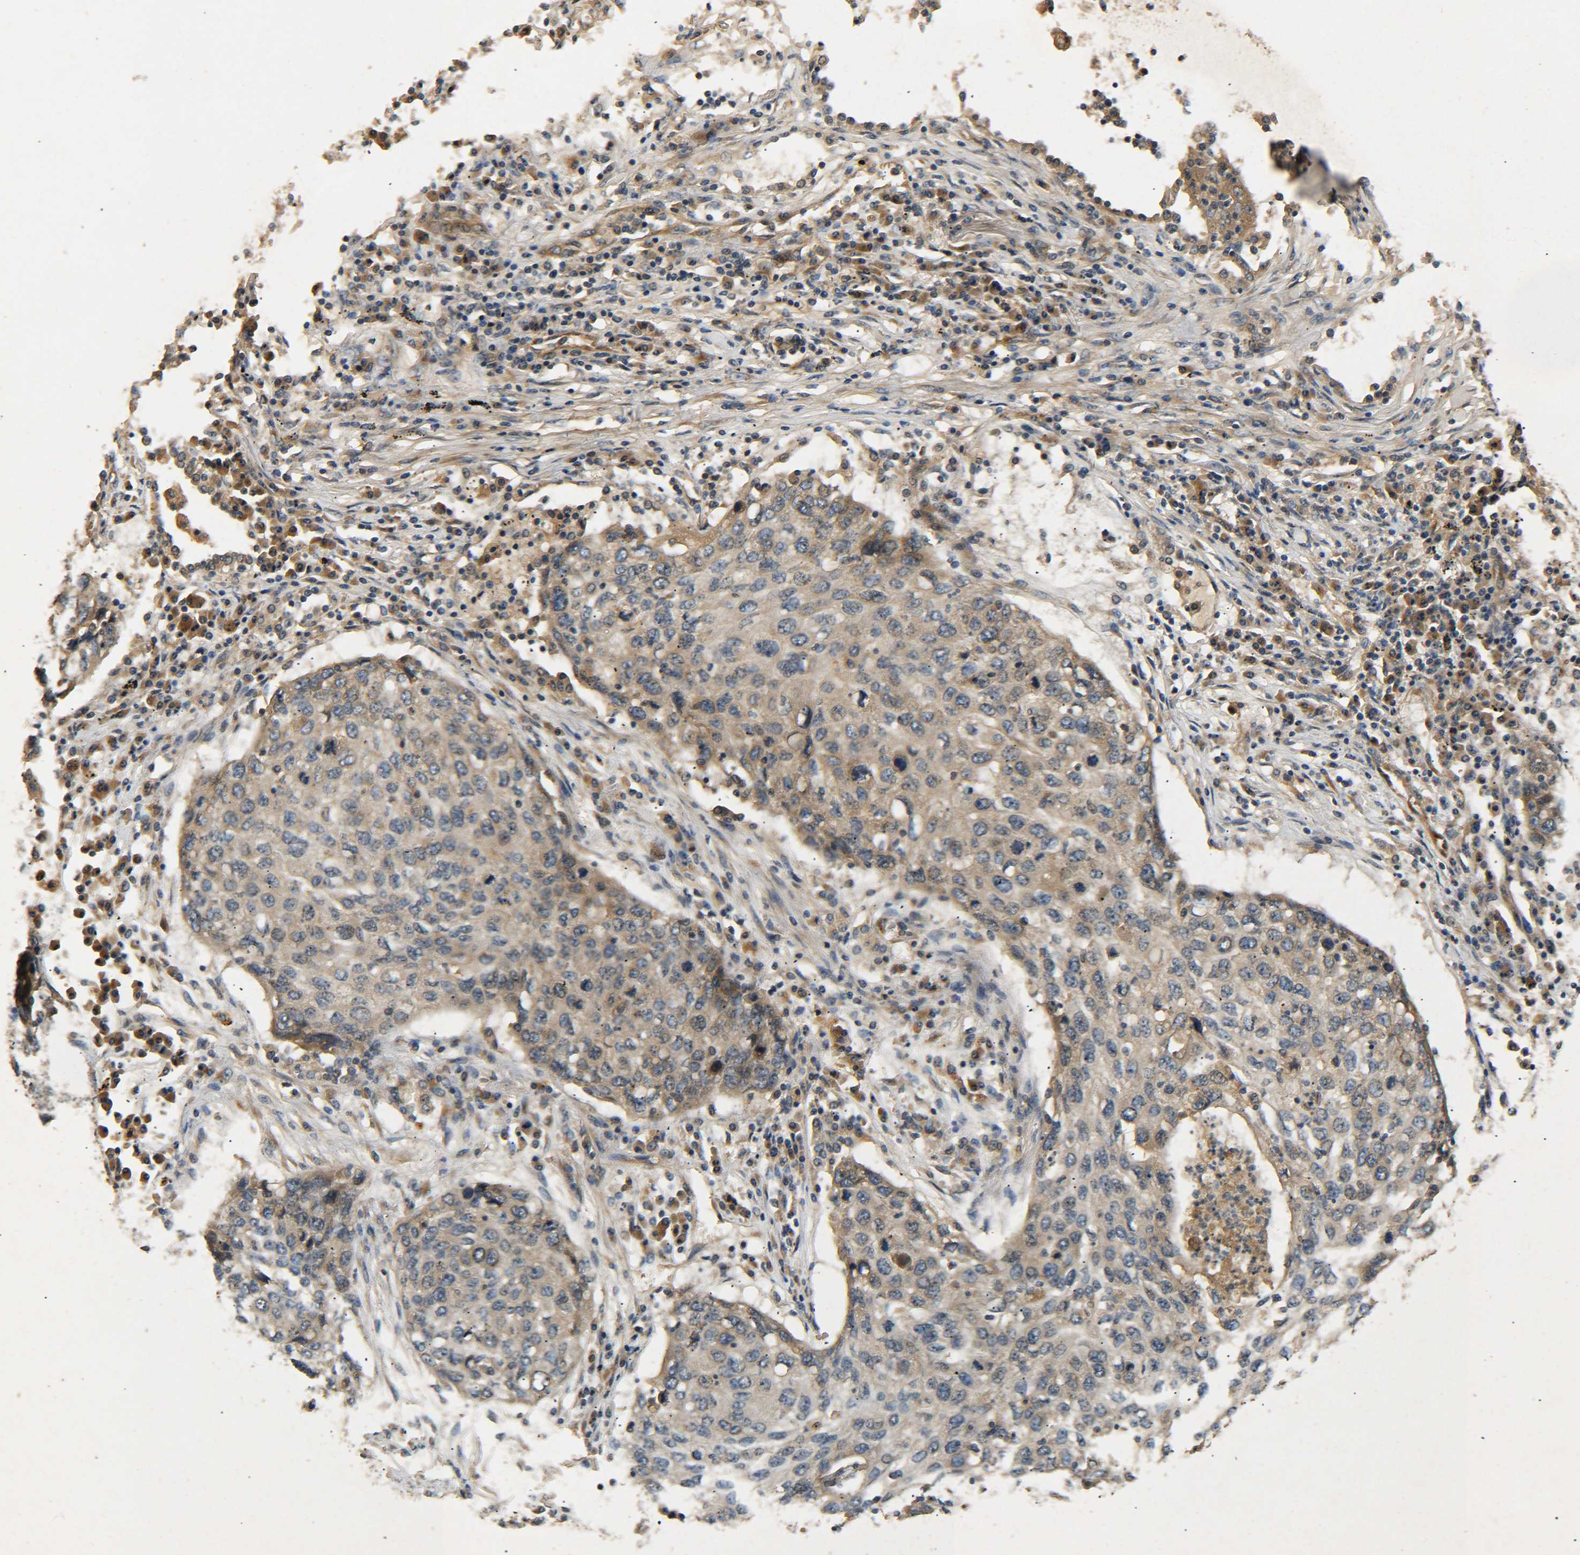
{"staining": {"intensity": "weak", "quantity": "<25%", "location": "cytoplasmic/membranous"}, "tissue": "lung cancer", "cell_type": "Tumor cells", "image_type": "cancer", "snomed": [{"axis": "morphology", "description": "Squamous cell carcinoma, NOS"}, {"axis": "topography", "description": "Lung"}], "caption": "Immunohistochemistry (IHC) of human lung cancer displays no expression in tumor cells.", "gene": "LRCH3", "patient": {"sex": "female", "age": 63}}